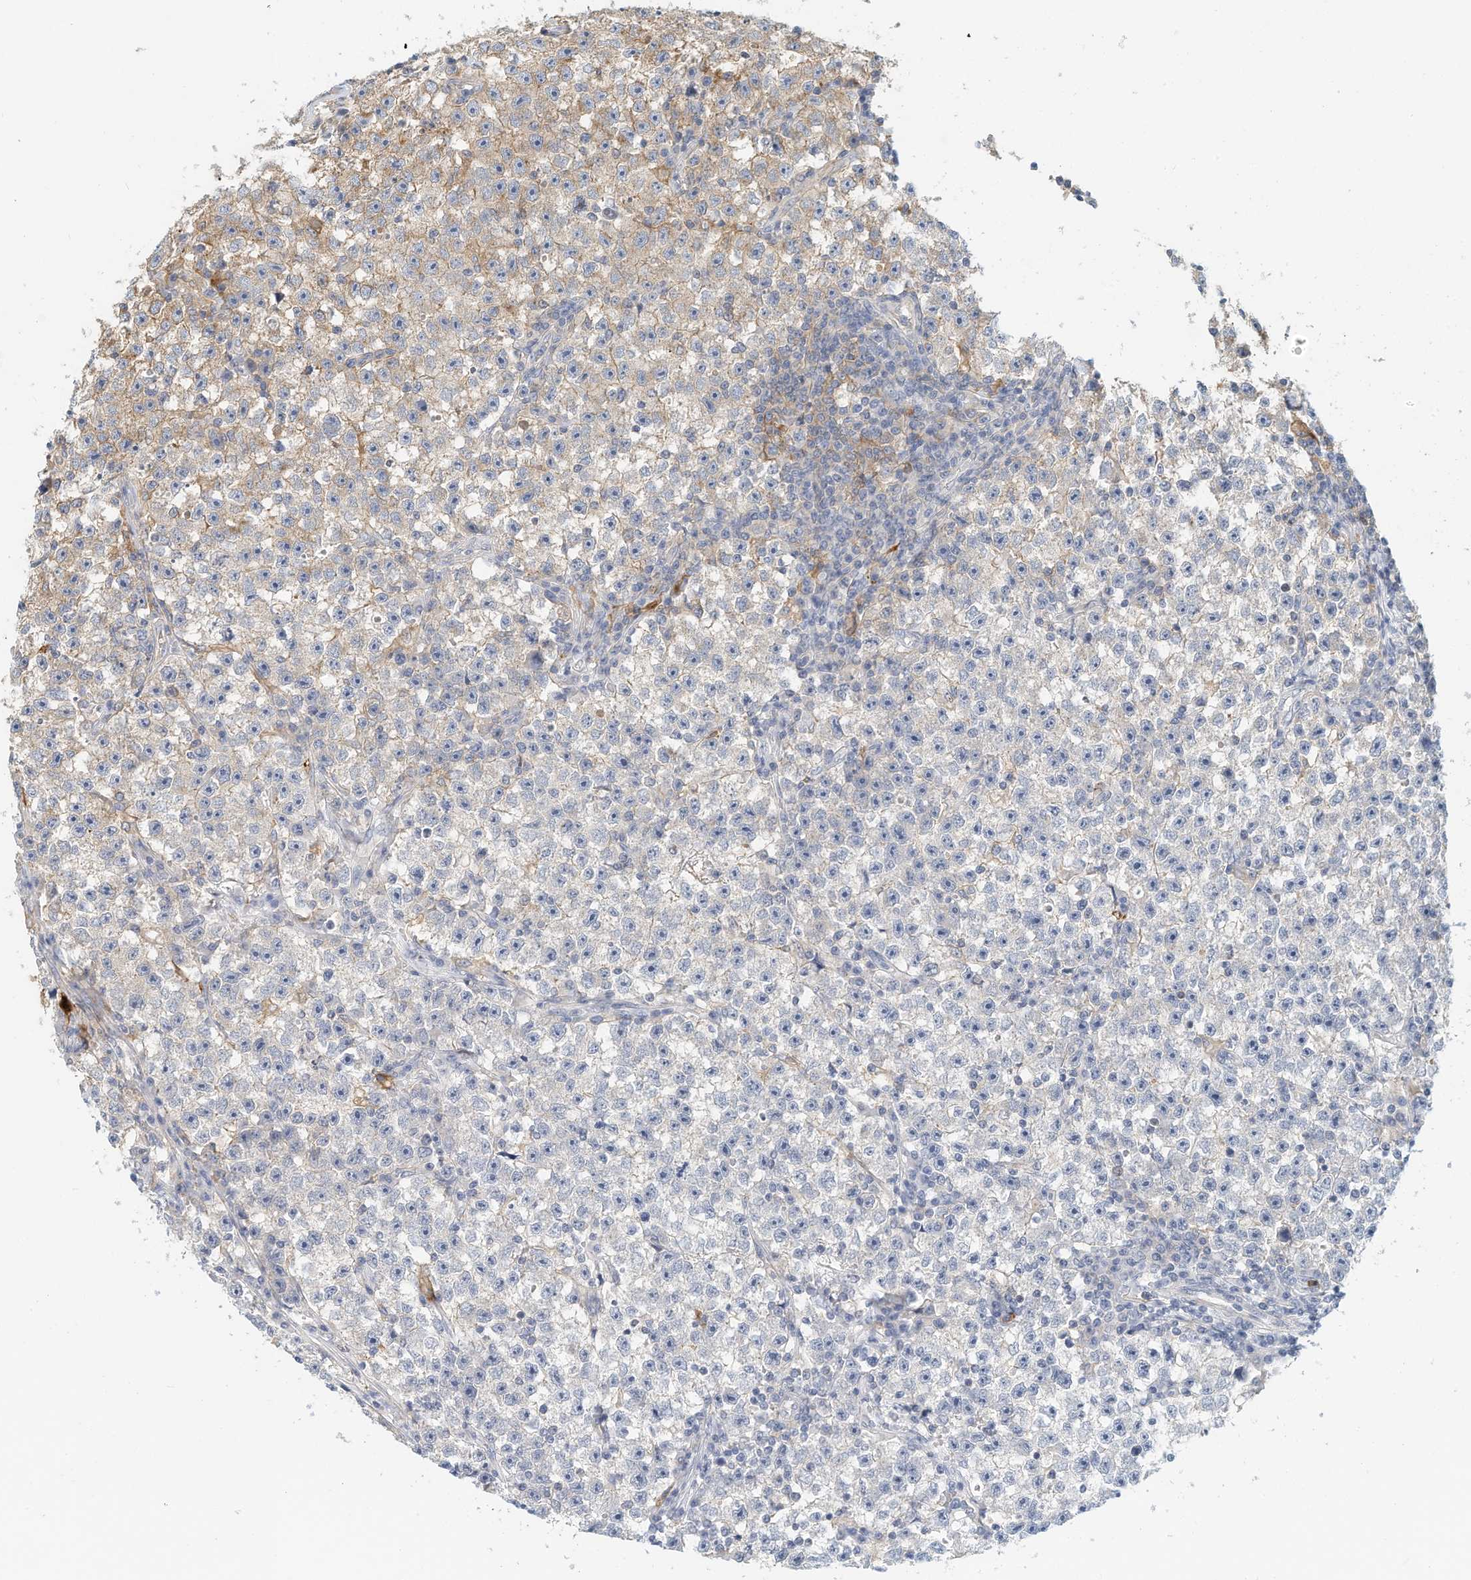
{"staining": {"intensity": "weak", "quantity": "<25%", "location": "cytoplasmic/membranous"}, "tissue": "testis cancer", "cell_type": "Tumor cells", "image_type": "cancer", "snomed": [{"axis": "morphology", "description": "Seminoma, NOS"}, {"axis": "topography", "description": "Testis"}], "caption": "Tumor cells are negative for brown protein staining in testis seminoma.", "gene": "MICAL1", "patient": {"sex": "male", "age": 22}}